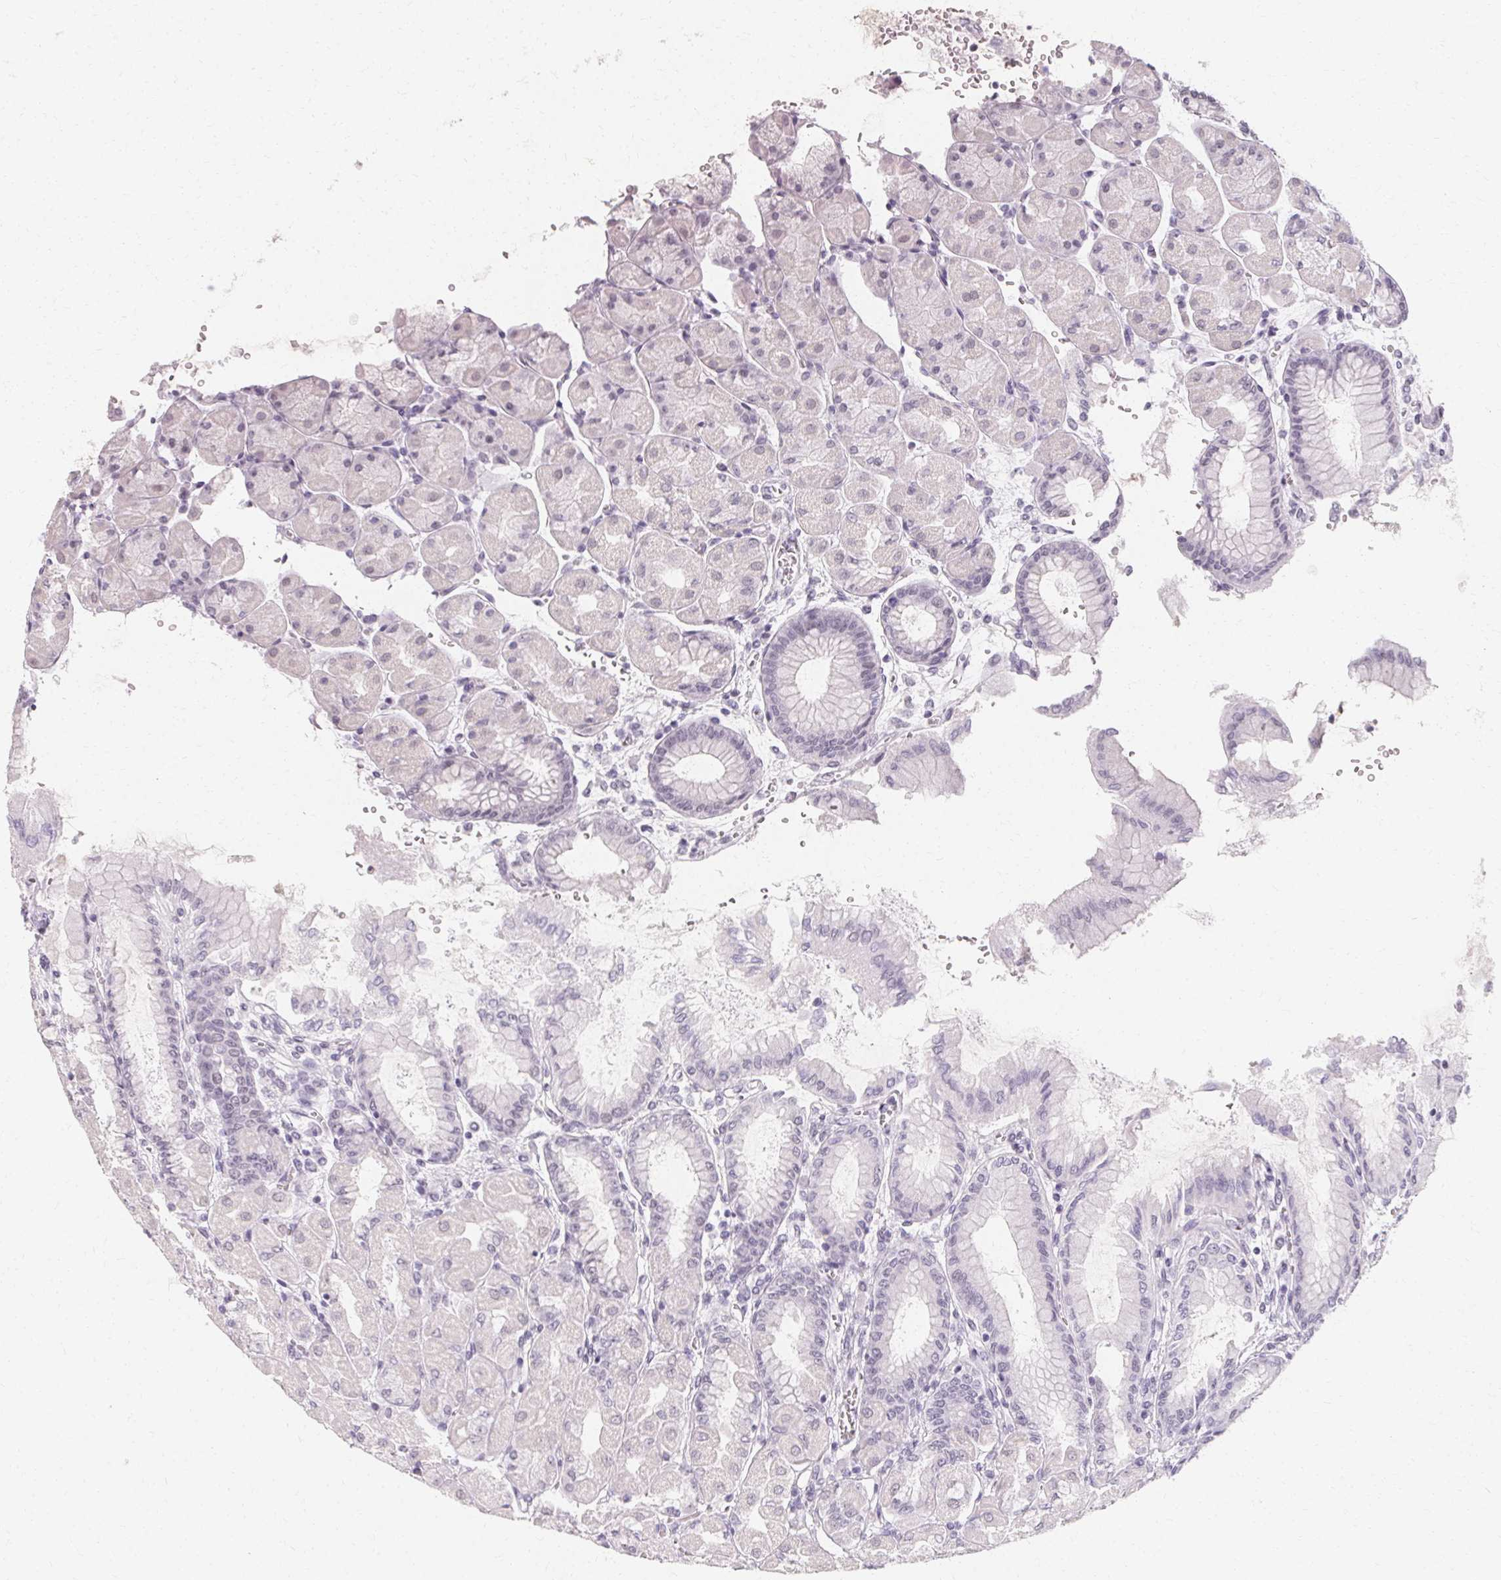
{"staining": {"intensity": "negative", "quantity": "none", "location": "none"}, "tissue": "stomach", "cell_type": "Glandular cells", "image_type": "normal", "snomed": [{"axis": "morphology", "description": "Normal tissue, NOS"}, {"axis": "topography", "description": "Stomach, upper"}], "caption": "This is a micrograph of IHC staining of benign stomach, which shows no positivity in glandular cells. (Brightfield microscopy of DAB IHC at high magnification).", "gene": "SYNPR", "patient": {"sex": "female", "age": 56}}